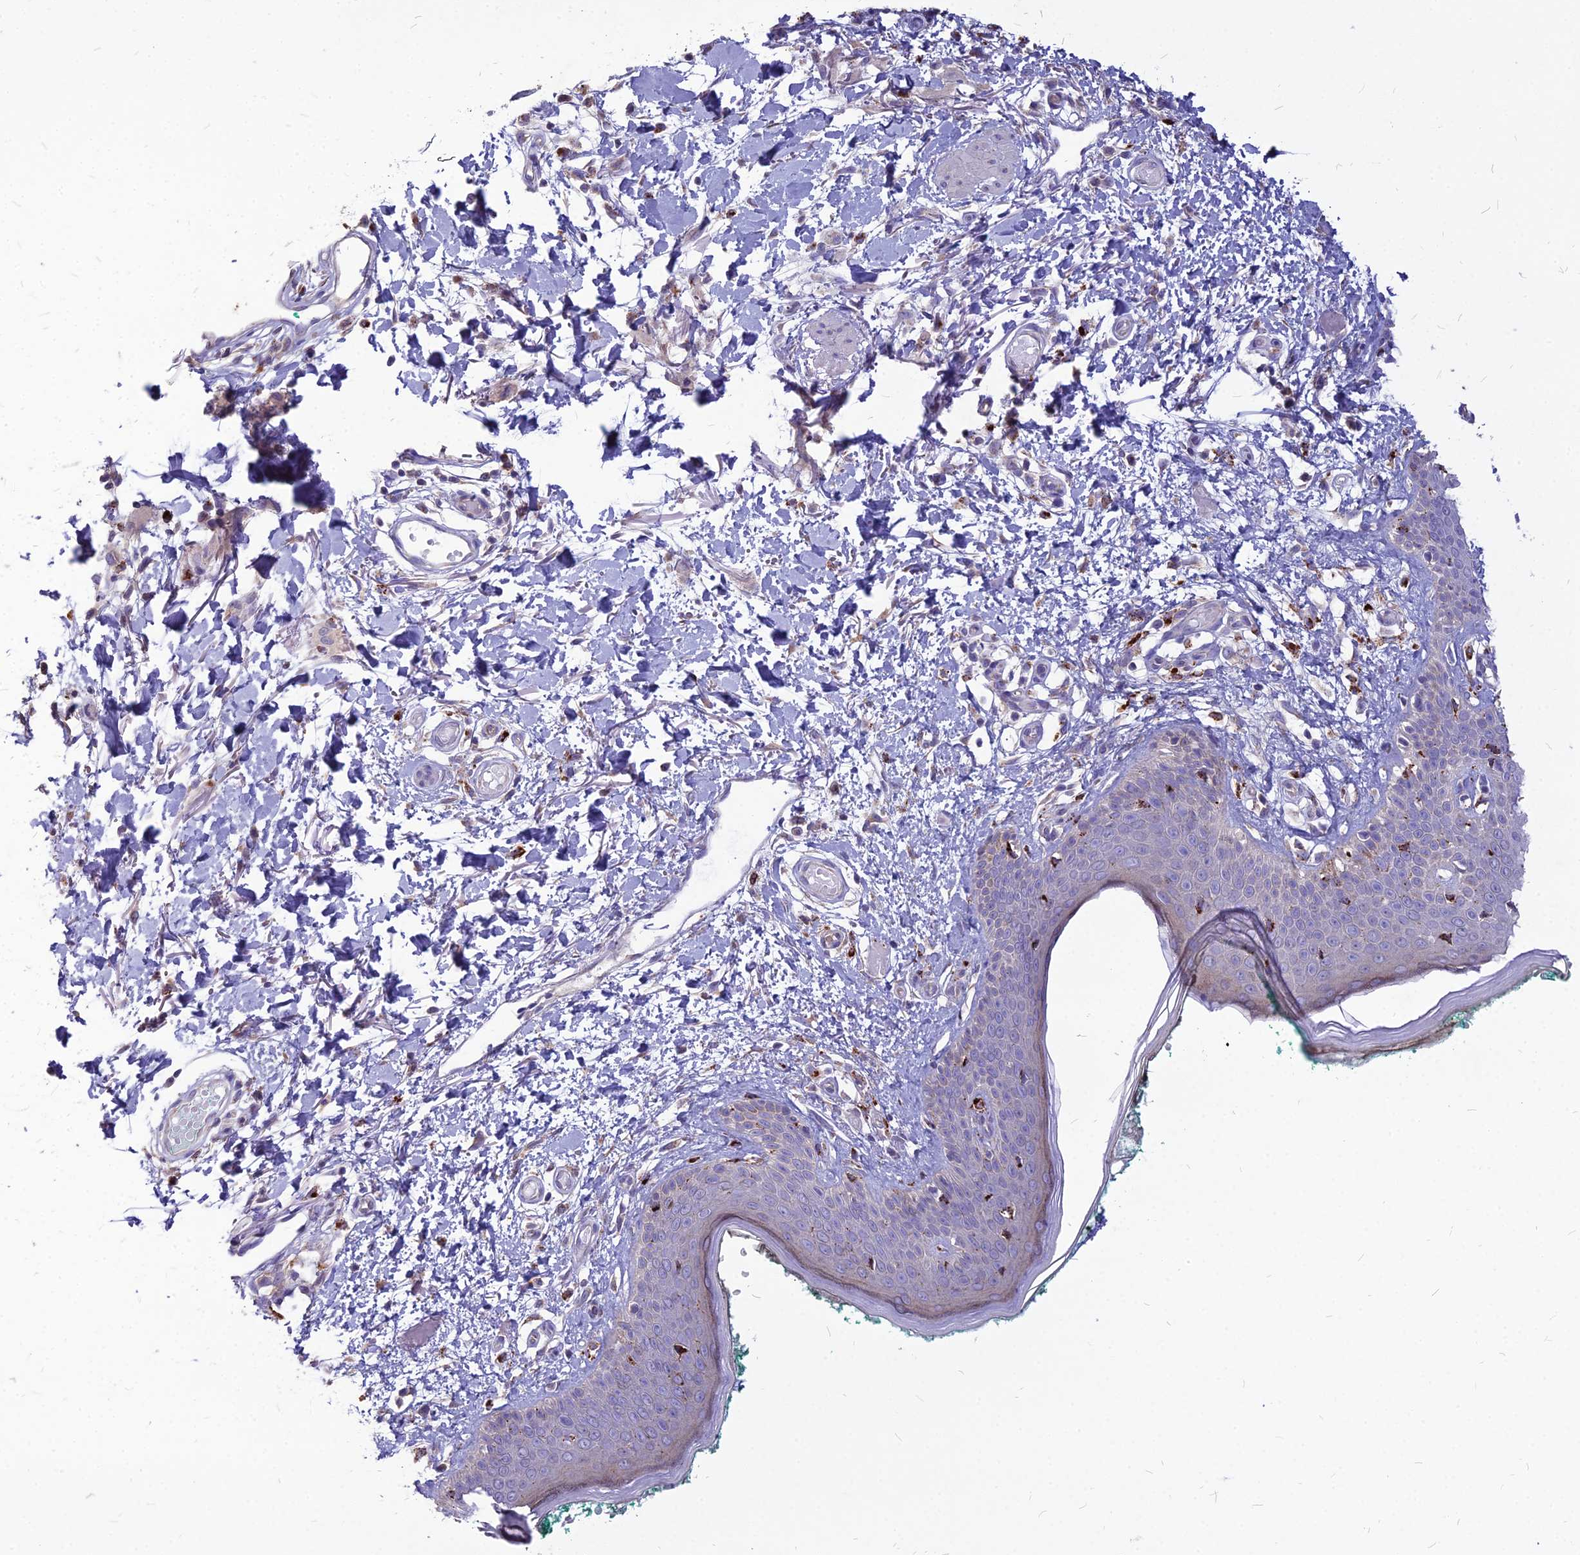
{"staining": {"intensity": "negative", "quantity": "none", "location": "none"}, "tissue": "skin", "cell_type": "Fibroblasts", "image_type": "normal", "snomed": [{"axis": "morphology", "description": "Normal tissue, NOS"}, {"axis": "morphology", "description": "Malignant melanoma, NOS"}, {"axis": "topography", "description": "Skin"}], "caption": "There is no significant staining in fibroblasts of skin. The staining was performed using DAB to visualize the protein expression in brown, while the nuclei were stained in blue with hematoxylin (Magnification: 20x).", "gene": "PCED1B", "patient": {"sex": "male", "age": 62}}